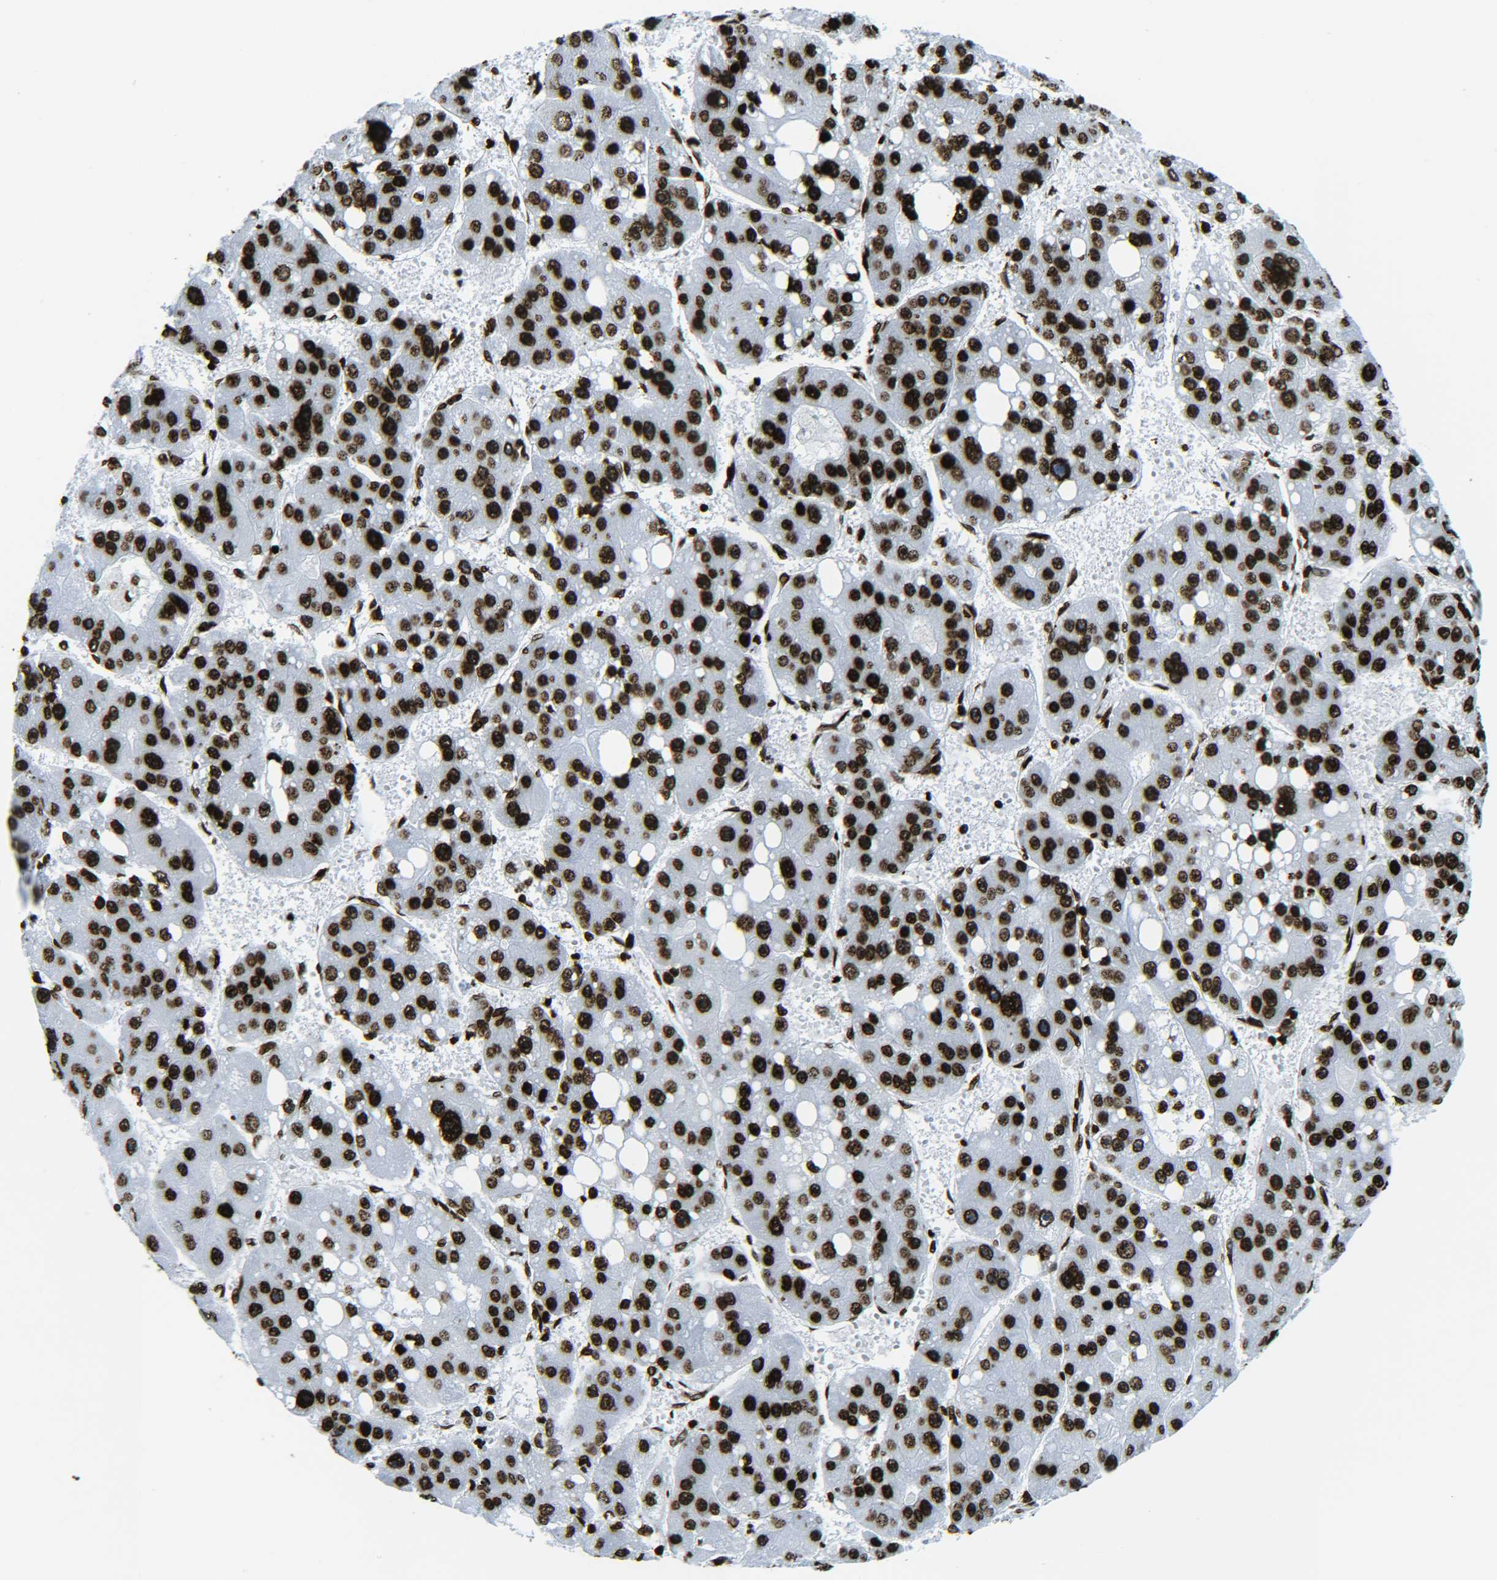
{"staining": {"intensity": "strong", "quantity": ">75%", "location": "nuclear"}, "tissue": "liver cancer", "cell_type": "Tumor cells", "image_type": "cancer", "snomed": [{"axis": "morphology", "description": "Carcinoma, Hepatocellular, NOS"}, {"axis": "topography", "description": "Liver"}], "caption": "Protein expression analysis of liver hepatocellular carcinoma displays strong nuclear expression in about >75% of tumor cells. (DAB (3,3'-diaminobenzidine) IHC, brown staining for protein, blue staining for nuclei).", "gene": "H2AX", "patient": {"sex": "female", "age": 61}}